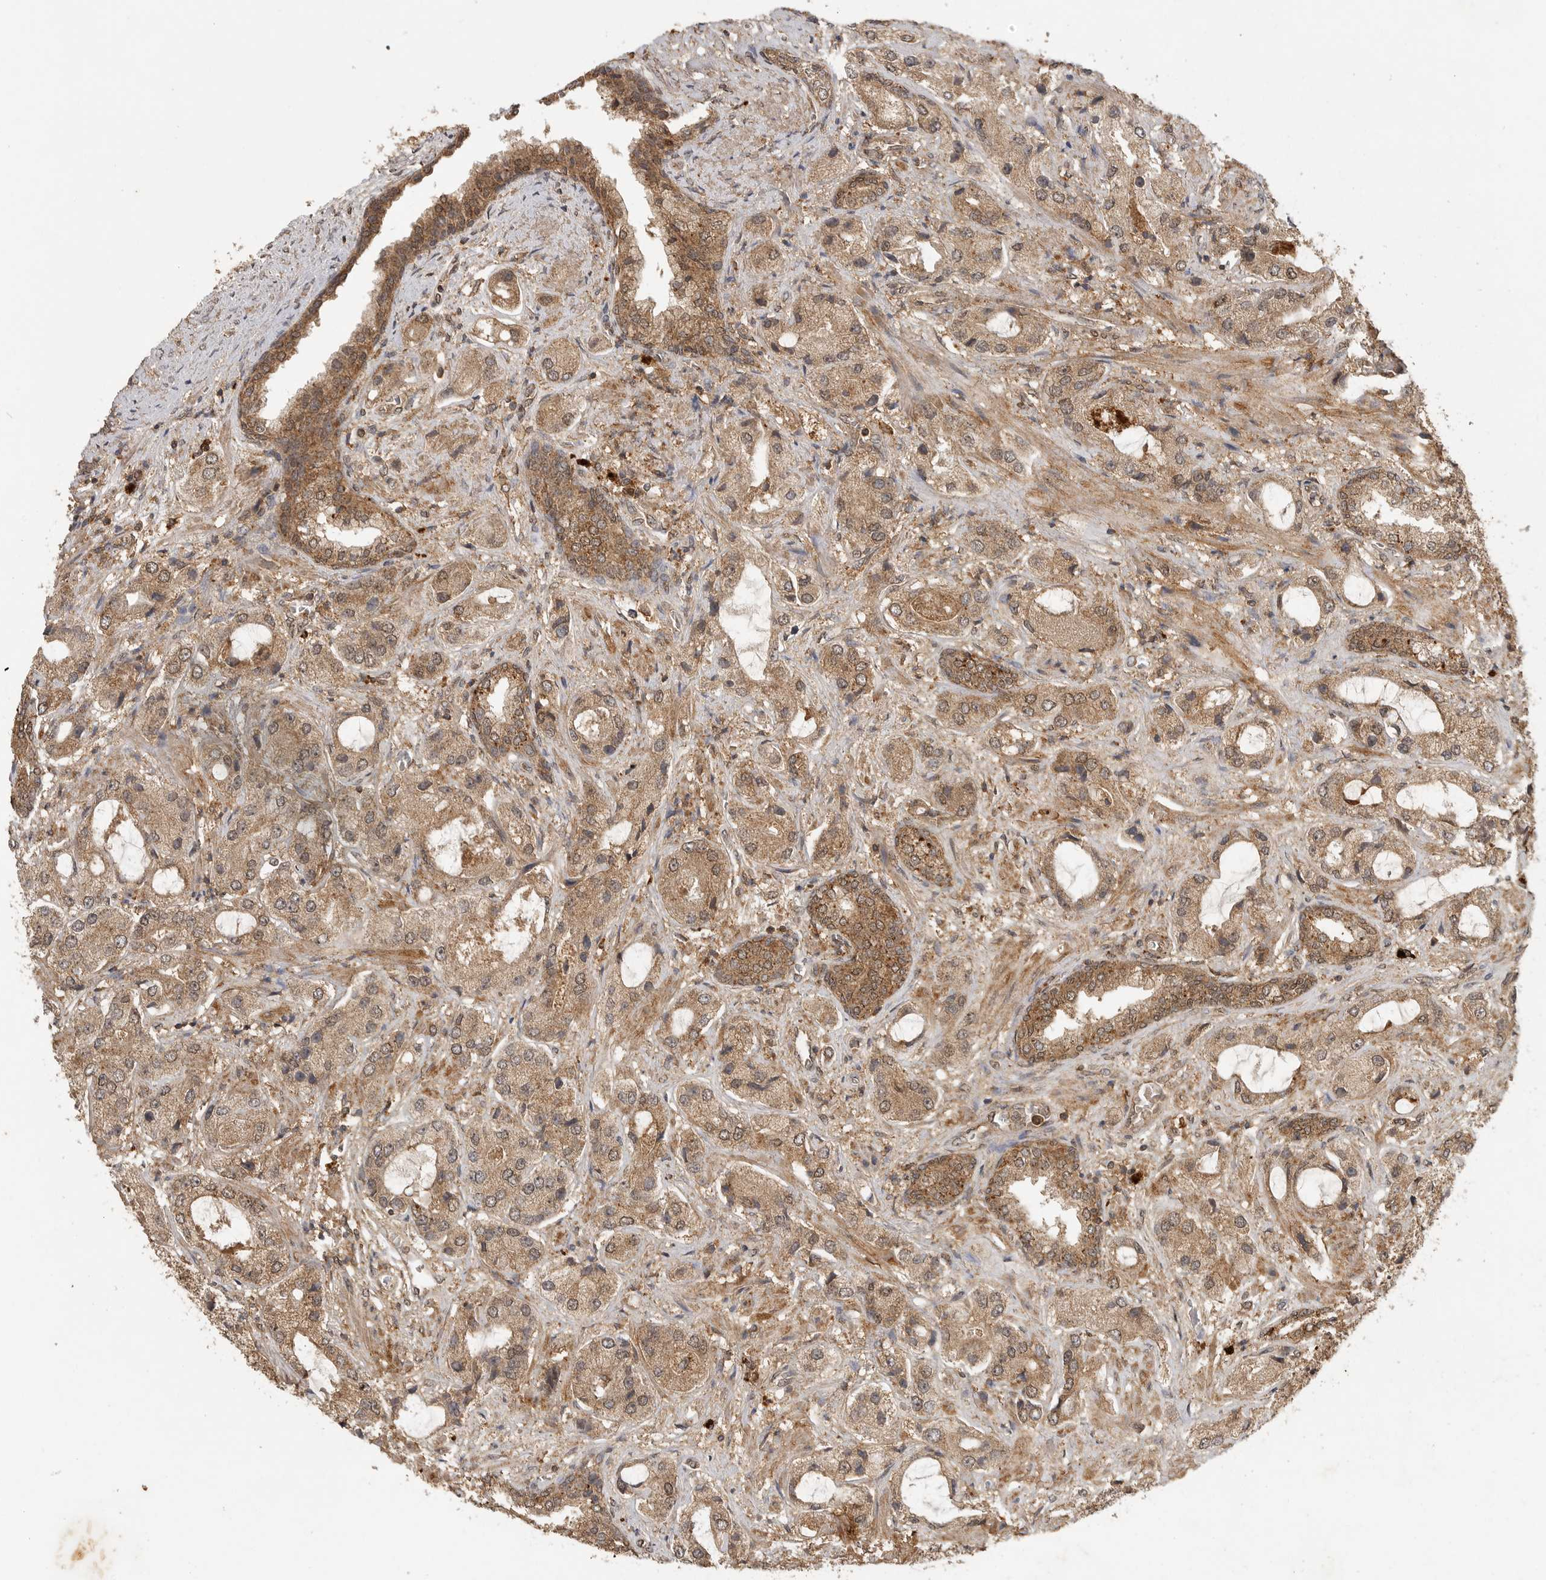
{"staining": {"intensity": "moderate", "quantity": ">75%", "location": "cytoplasmic/membranous"}, "tissue": "prostate cancer", "cell_type": "Tumor cells", "image_type": "cancer", "snomed": [{"axis": "morphology", "description": "Normal tissue, NOS"}, {"axis": "morphology", "description": "Adenocarcinoma, High grade"}, {"axis": "topography", "description": "Prostate"}, {"axis": "topography", "description": "Peripheral nerve tissue"}], "caption": "This is an image of immunohistochemistry (IHC) staining of prostate adenocarcinoma (high-grade), which shows moderate positivity in the cytoplasmic/membranous of tumor cells.", "gene": "ICOSLG", "patient": {"sex": "male", "age": 59}}